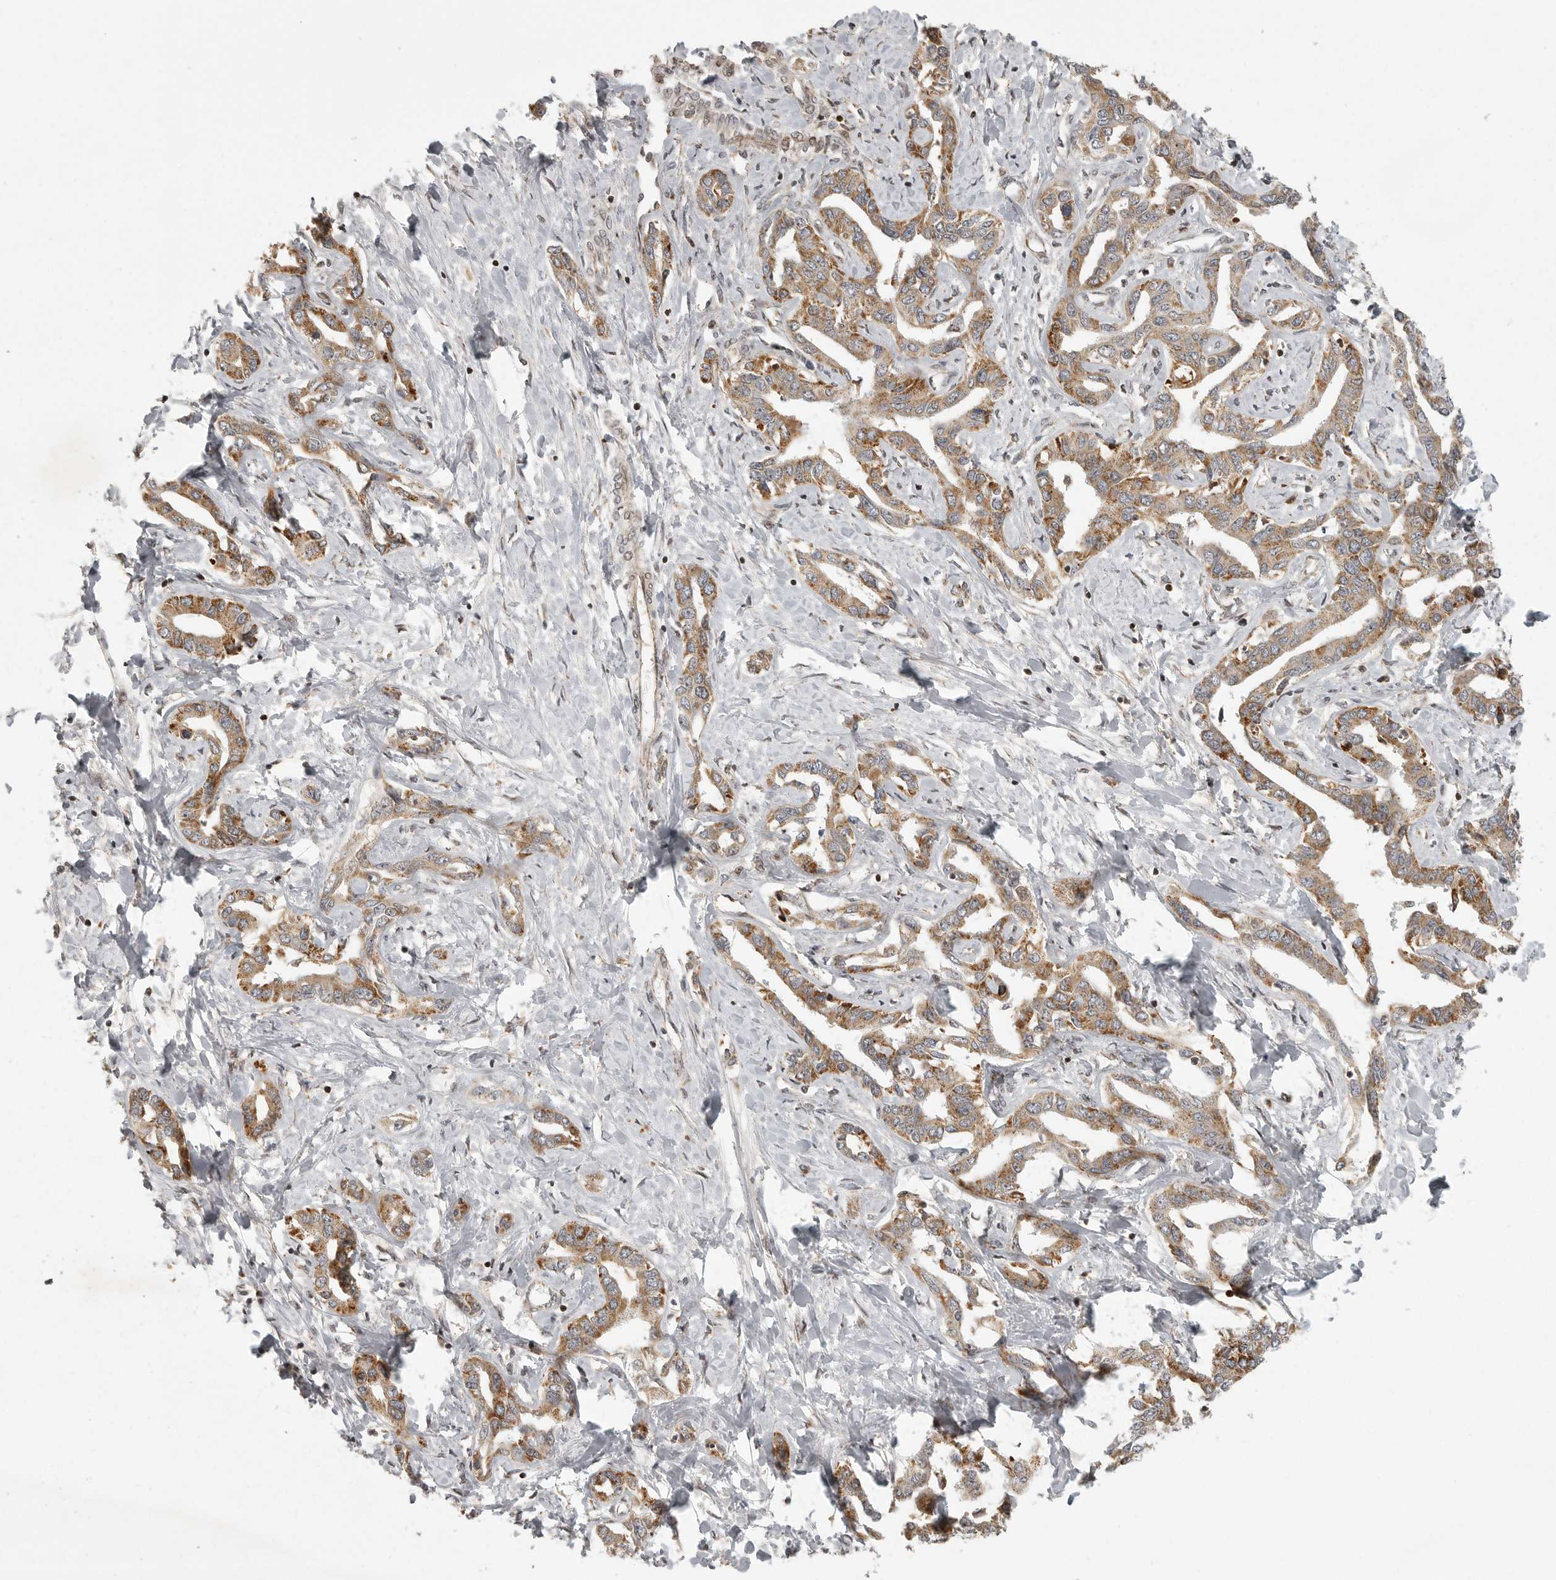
{"staining": {"intensity": "moderate", "quantity": ">75%", "location": "cytoplasmic/membranous"}, "tissue": "liver cancer", "cell_type": "Tumor cells", "image_type": "cancer", "snomed": [{"axis": "morphology", "description": "Cholangiocarcinoma"}, {"axis": "topography", "description": "Liver"}], "caption": "Protein staining of cholangiocarcinoma (liver) tissue shows moderate cytoplasmic/membranous positivity in approximately >75% of tumor cells. The staining was performed using DAB (3,3'-diaminobenzidine) to visualize the protein expression in brown, while the nuclei were stained in blue with hematoxylin (Magnification: 20x).", "gene": "NARS2", "patient": {"sex": "male", "age": 59}}